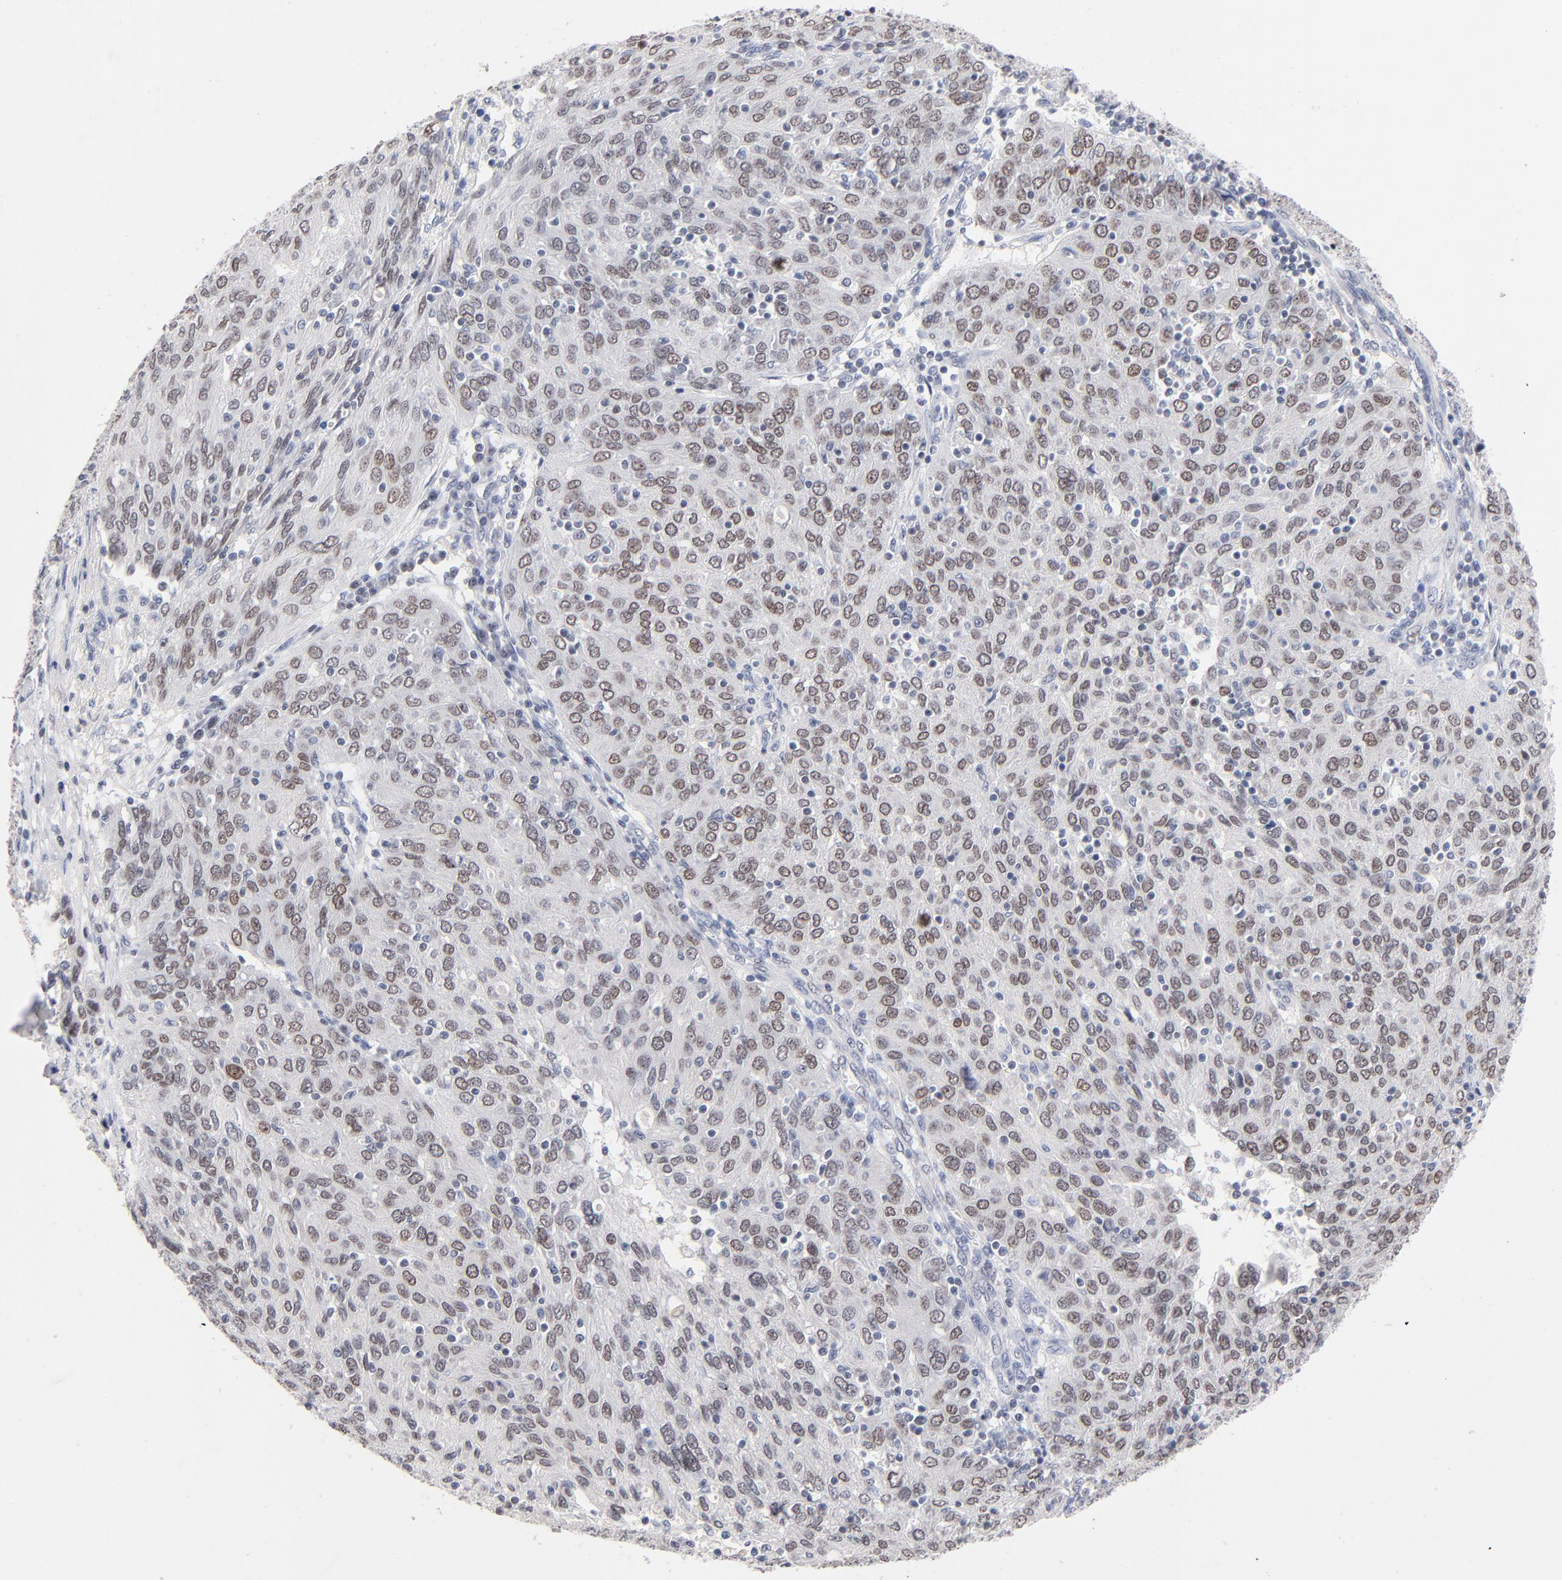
{"staining": {"intensity": "weak", "quantity": "25%-75%", "location": "nuclear"}, "tissue": "ovarian cancer", "cell_type": "Tumor cells", "image_type": "cancer", "snomed": [{"axis": "morphology", "description": "Carcinoma, endometroid"}, {"axis": "topography", "description": "Ovary"}], "caption": "Human ovarian cancer (endometroid carcinoma) stained with a protein marker displays weak staining in tumor cells.", "gene": "ORC2", "patient": {"sex": "female", "age": 50}}